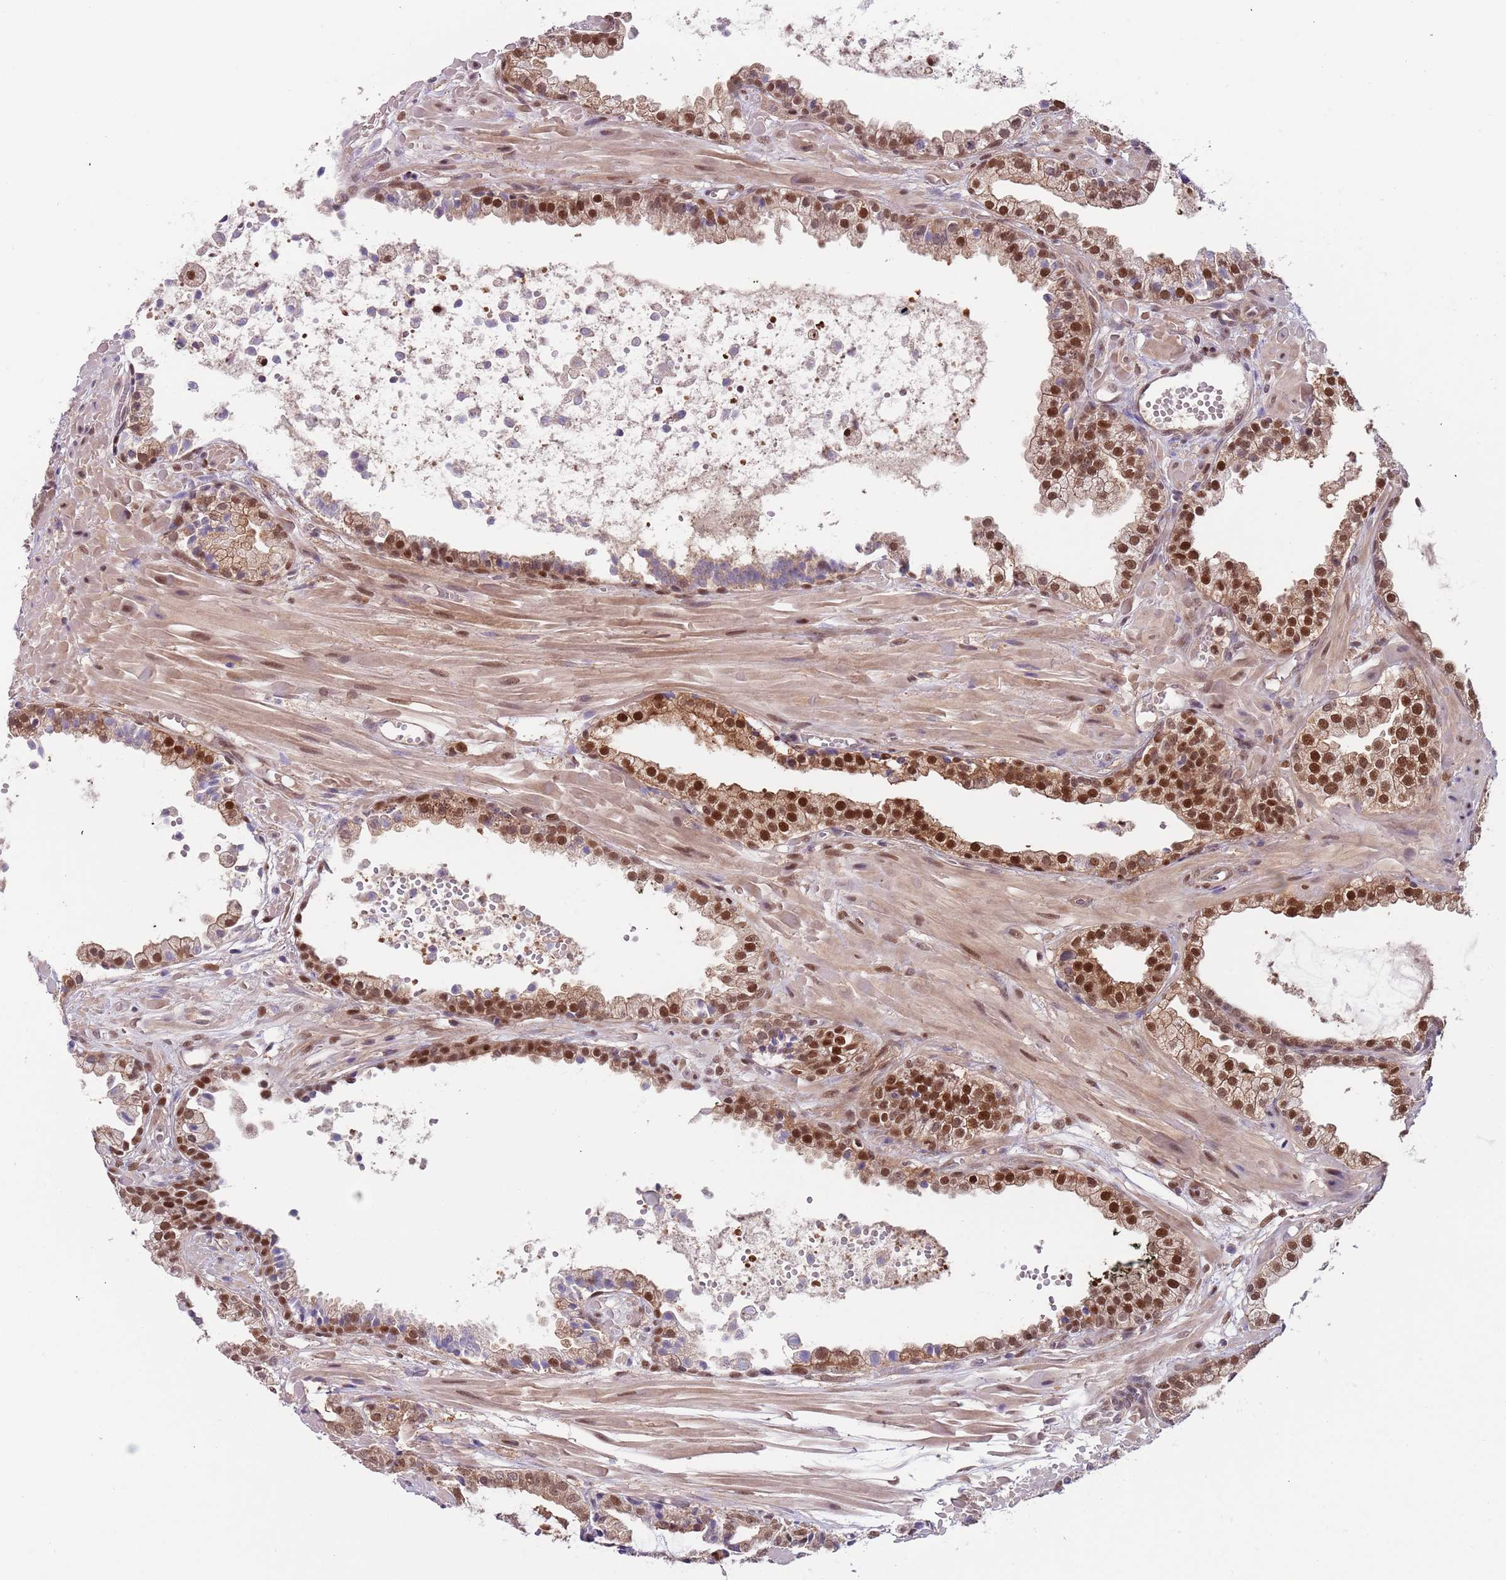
{"staining": {"intensity": "moderate", "quantity": ">75%", "location": "cytoplasmic/membranous,nuclear"}, "tissue": "prostate cancer", "cell_type": "Tumor cells", "image_type": "cancer", "snomed": [{"axis": "morphology", "description": "Adenocarcinoma, High grade"}, {"axis": "topography", "description": "Prostate"}], "caption": "Protein analysis of prostate cancer (adenocarcinoma (high-grade)) tissue displays moderate cytoplasmic/membranous and nuclear positivity in approximately >75% of tumor cells.", "gene": "RMND5B", "patient": {"sex": "male", "age": 71}}